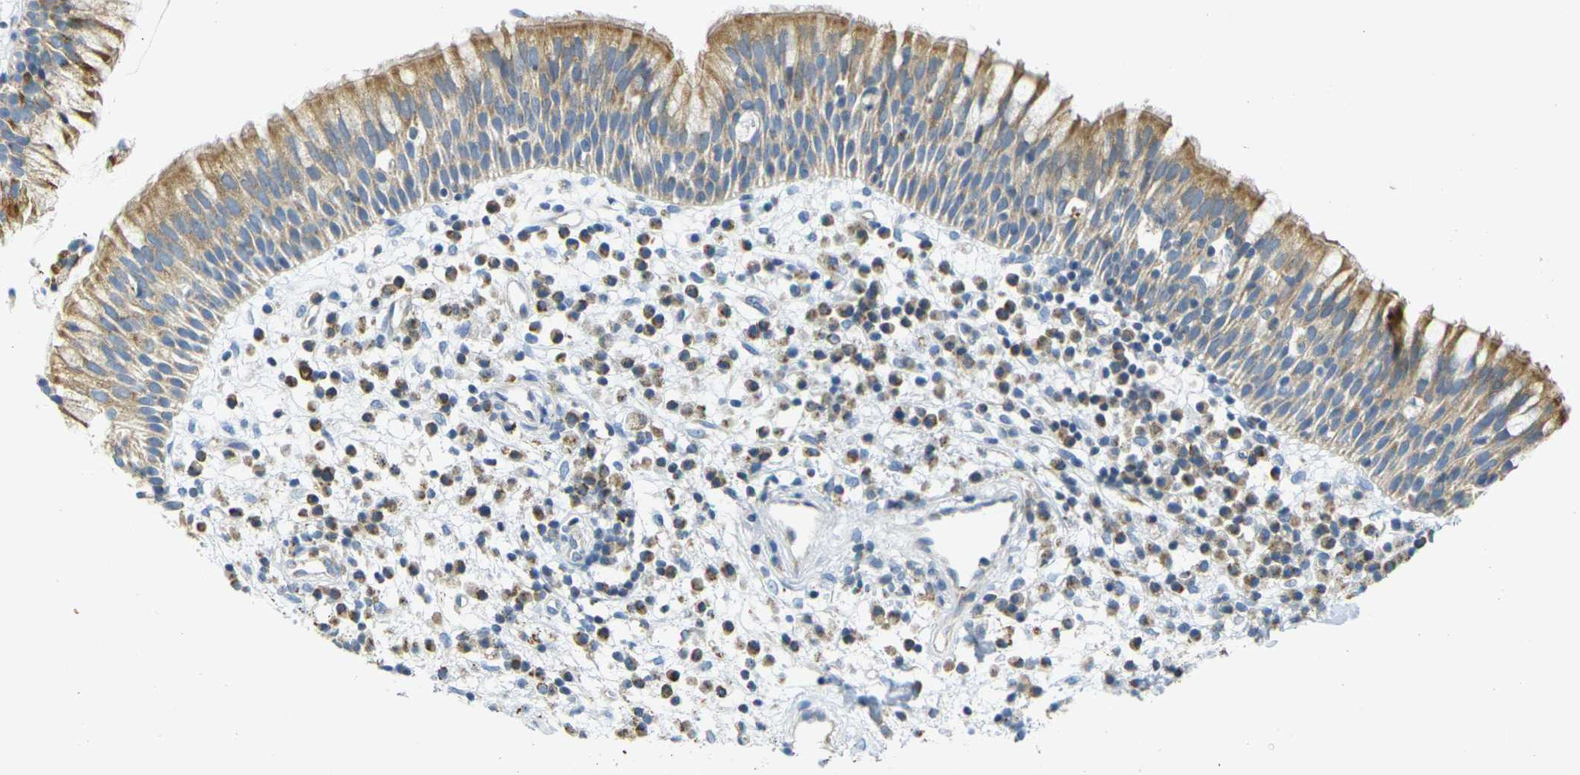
{"staining": {"intensity": "moderate", "quantity": ">75%", "location": "cytoplasmic/membranous"}, "tissue": "nasopharynx", "cell_type": "Respiratory epithelial cells", "image_type": "normal", "snomed": [{"axis": "morphology", "description": "Normal tissue, NOS"}, {"axis": "topography", "description": "Nasopharynx"}], "caption": "Human nasopharynx stained with a brown dye shows moderate cytoplasmic/membranous positive staining in approximately >75% of respiratory epithelial cells.", "gene": "PARD6B", "patient": {"sex": "male", "age": 21}}